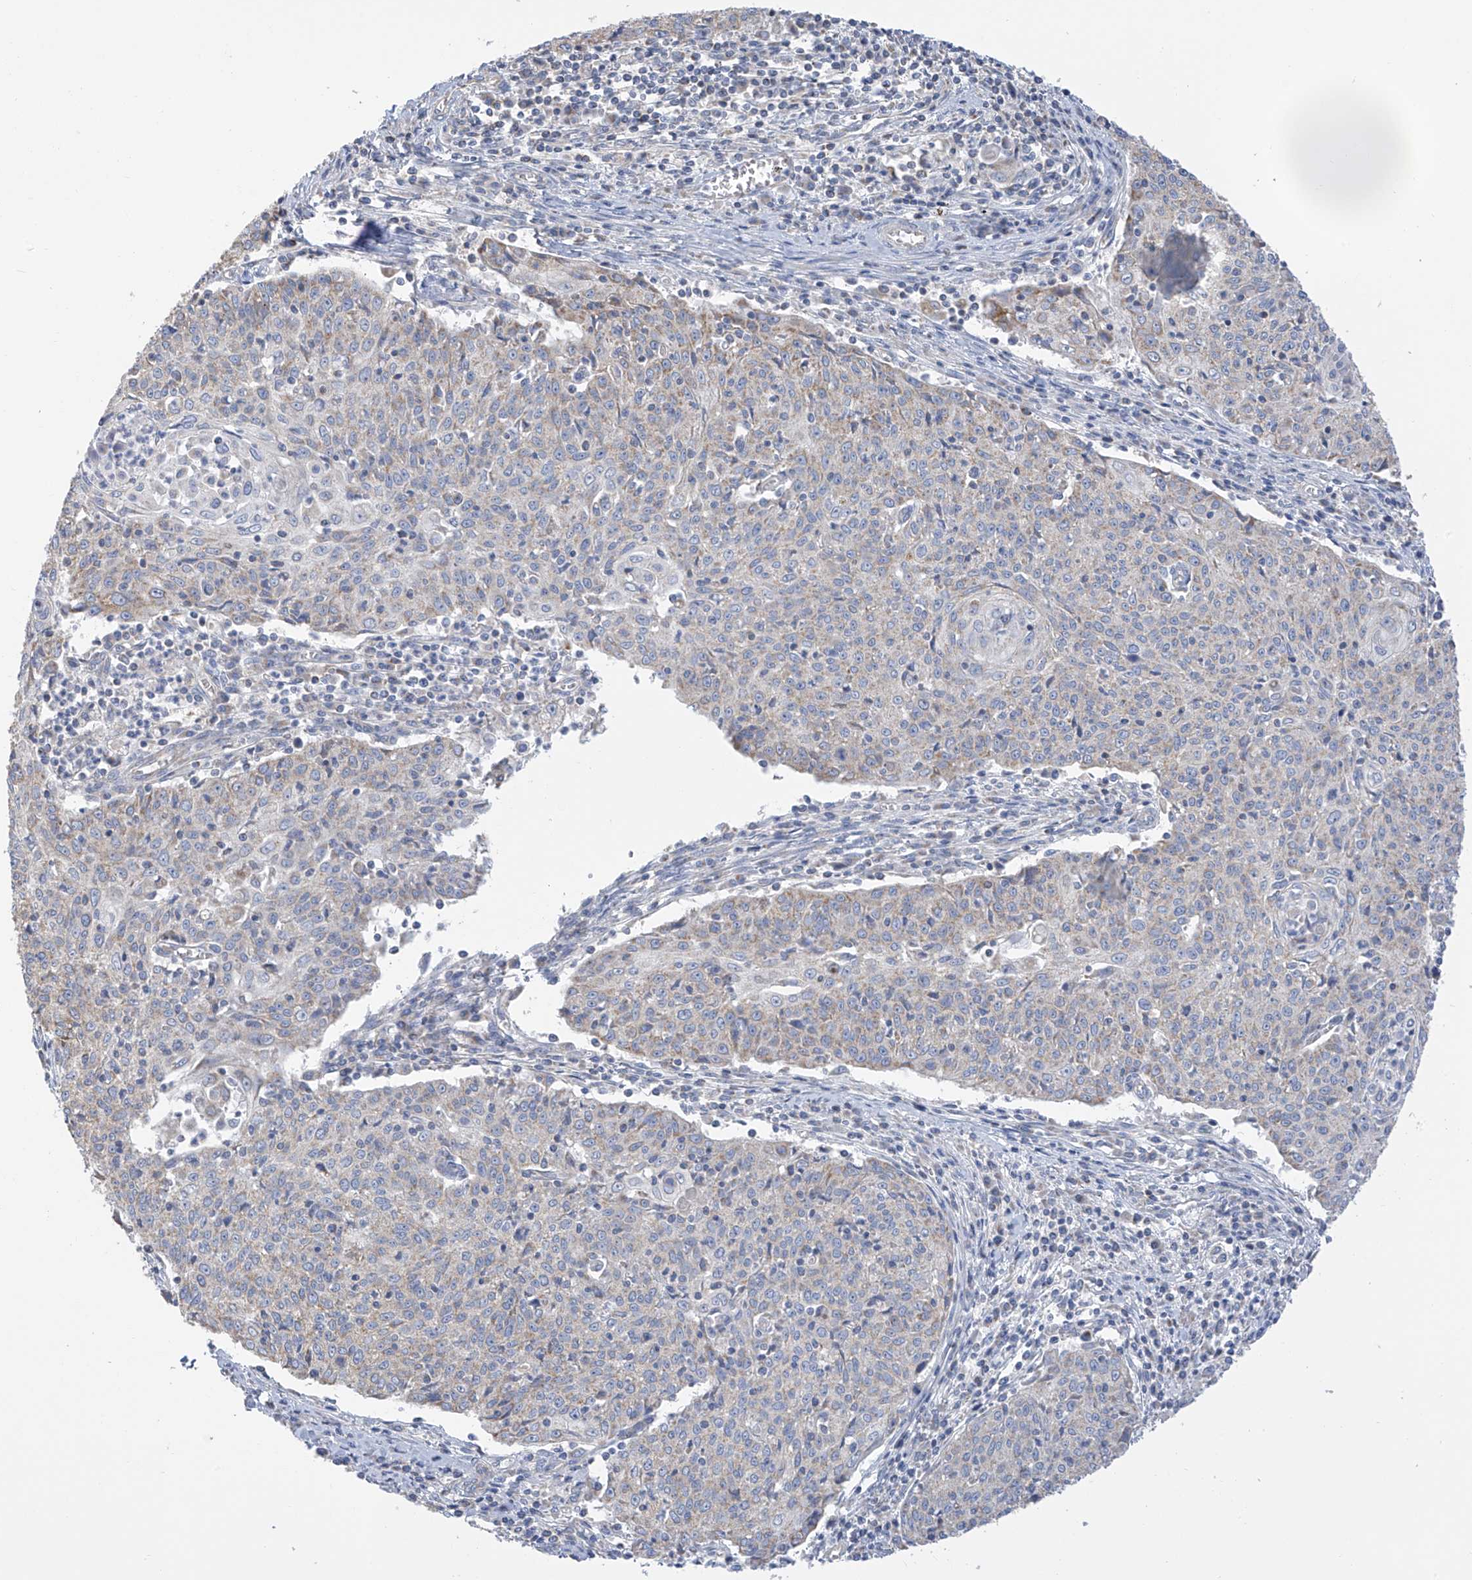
{"staining": {"intensity": "weak", "quantity": "<25%", "location": "cytoplasmic/membranous"}, "tissue": "cervical cancer", "cell_type": "Tumor cells", "image_type": "cancer", "snomed": [{"axis": "morphology", "description": "Squamous cell carcinoma, NOS"}, {"axis": "topography", "description": "Cervix"}], "caption": "Tumor cells are negative for protein expression in human squamous cell carcinoma (cervical). (Immunohistochemistry (ihc), brightfield microscopy, high magnification).", "gene": "PNPT1", "patient": {"sex": "female", "age": 48}}